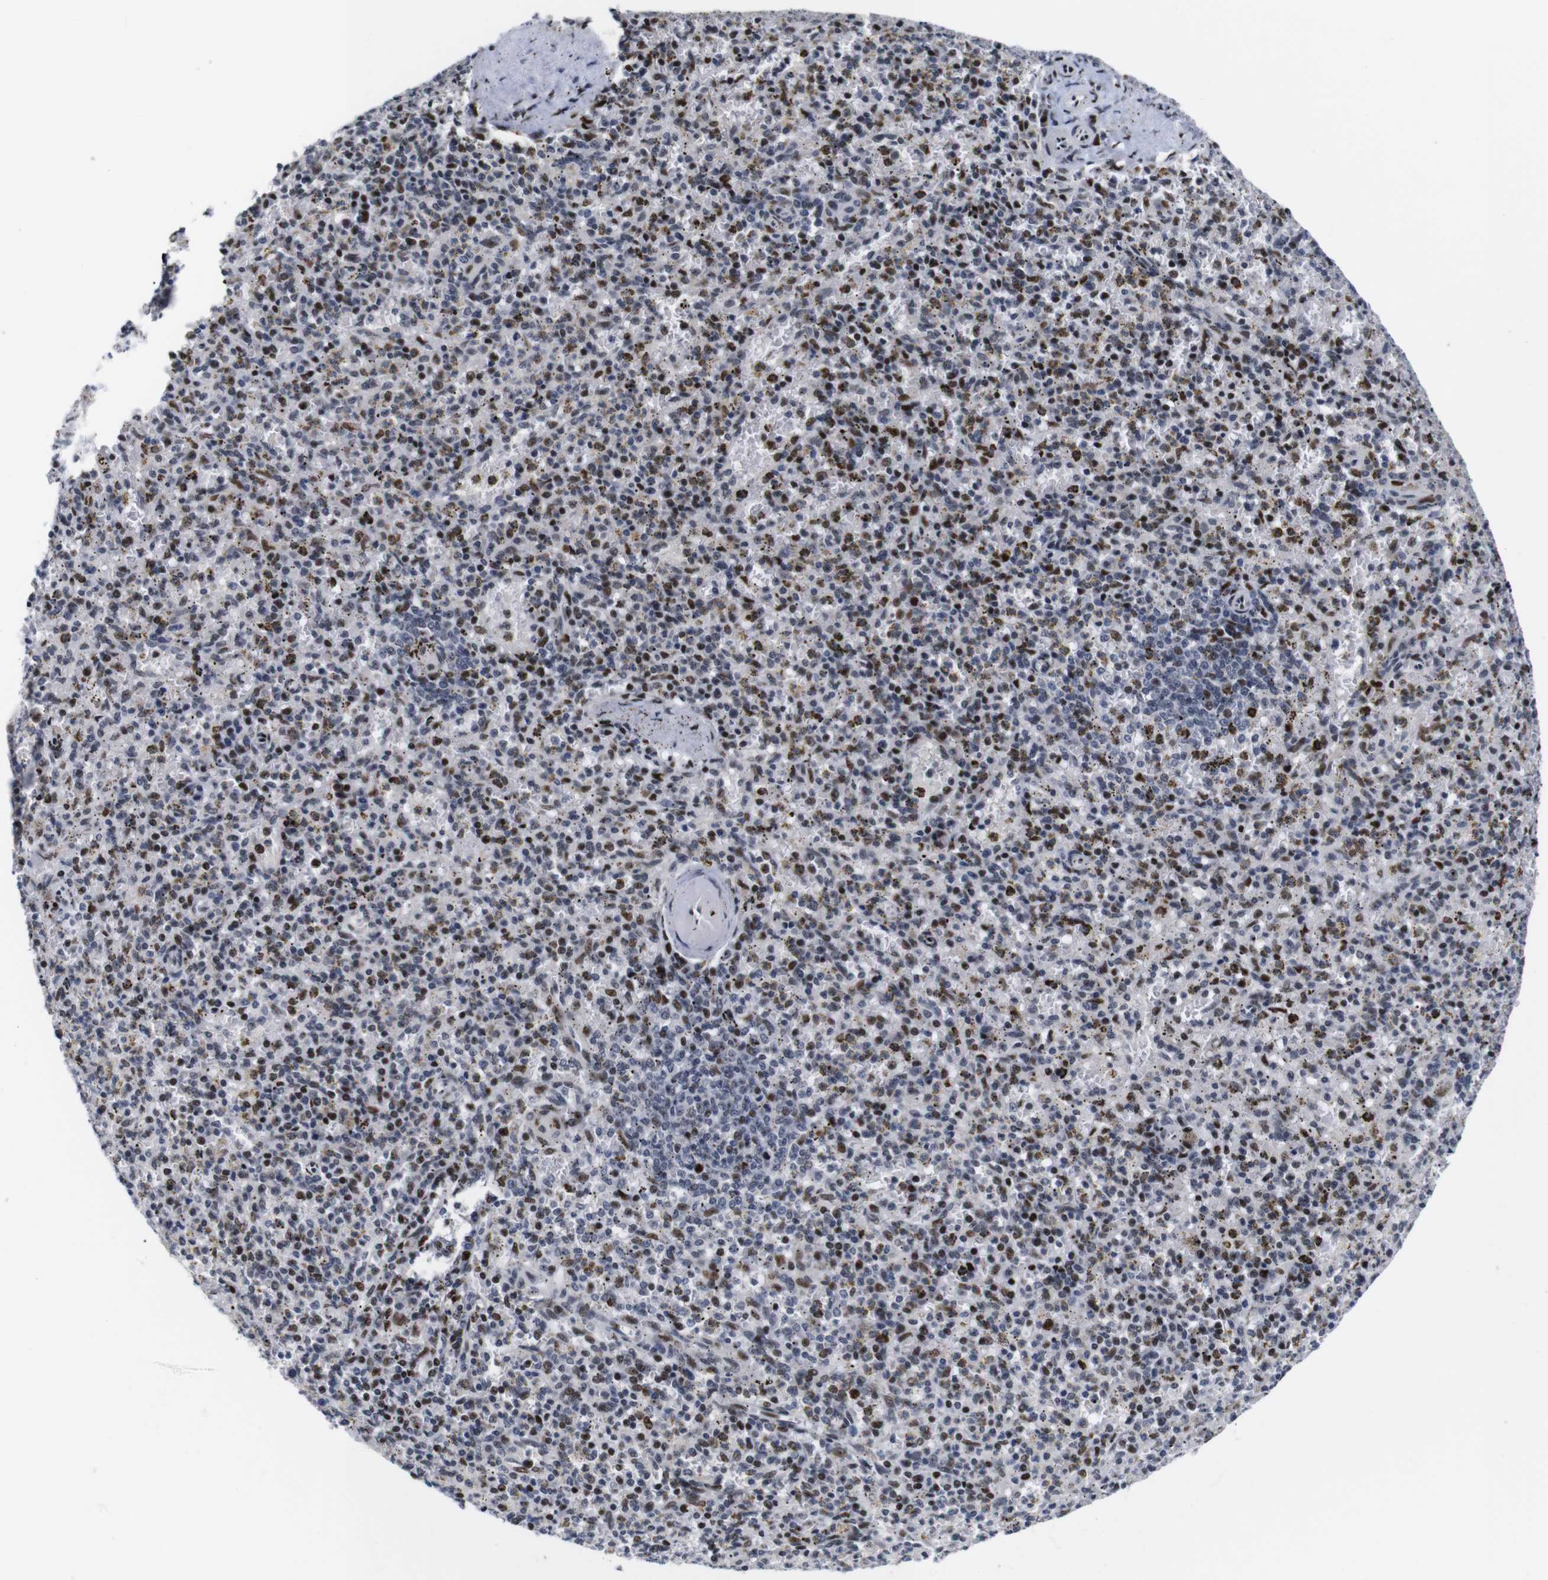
{"staining": {"intensity": "moderate", "quantity": "25%-75%", "location": "nuclear"}, "tissue": "spleen", "cell_type": "Cells in red pulp", "image_type": "normal", "snomed": [{"axis": "morphology", "description": "Normal tissue, NOS"}, {"axis": "topography", "description": "Spleen"}], "caption": "IHC staining of benign spleen, which displays medium levels of moderate nuclear positivity in approximately 25%-75% of cells in red pulp indicating moderate nuclear protein expression. The staining was performed using DAB (3,3'-diaminobenzidine) (brown) for protein detection and nuclei were counterstained in hematoxylin (blue).", "gene": "GATA6", "patient": {"sex": "male", "age": 72}}